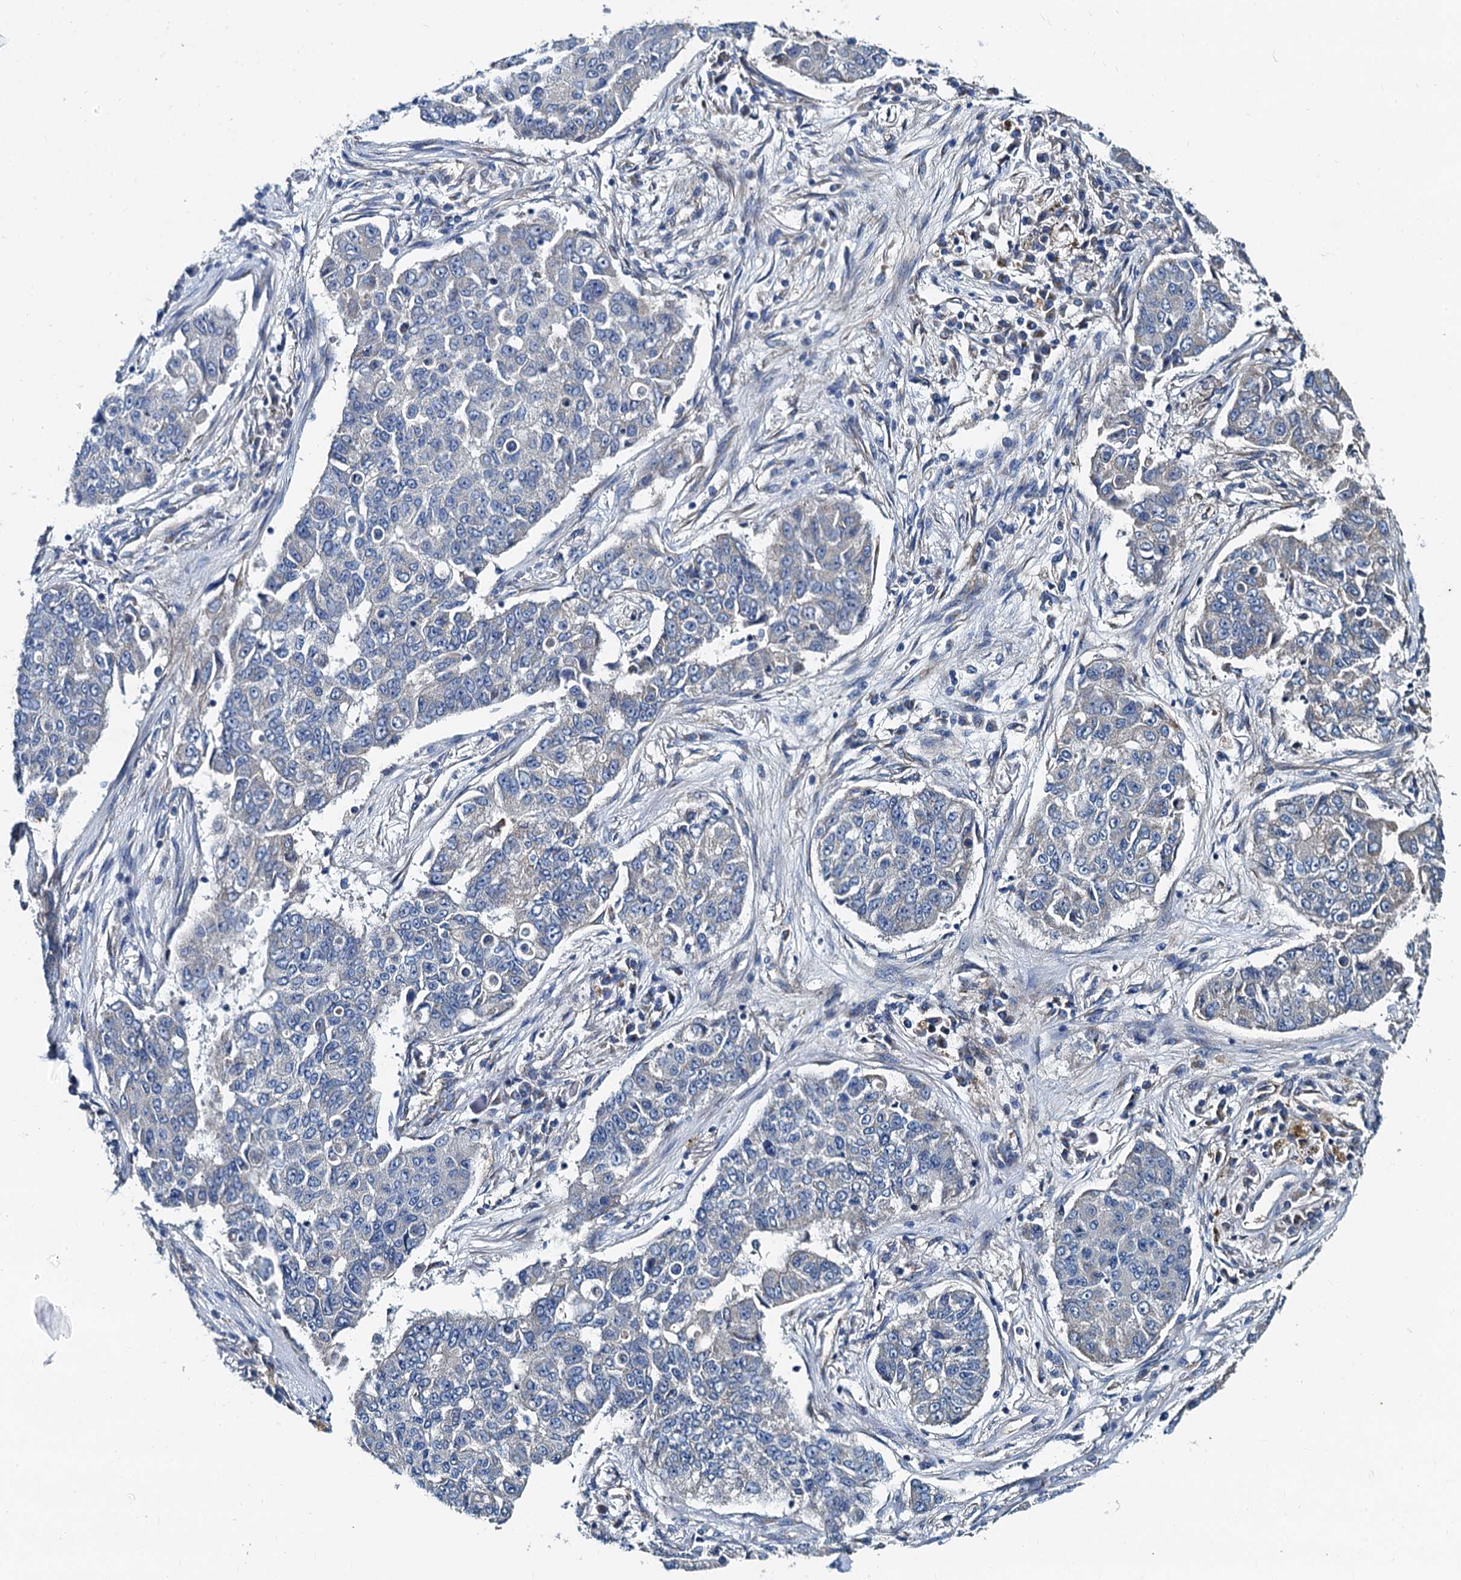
{"staining": {"intensity": "negative", "quantity": "none", "location": "none"}, "tissue": "lung cancer", "cell_type": "Tumor cells", "image_type": "cancer", "snomed": [{"axis": "morphology", "description": "Squamous cell carcinoma, NOS"}, {"axis": "topography", "description": "Lung"}], "caption": "High magnification brightfield microscopy of lung cancer (squamous cell carcinoma) stained with DAB (brown) and counterstained with hematoxylin (blue): tumor cells show no significant staining.", "gene": "NGRN", "patient": {"sex": "male", "age": 74}}